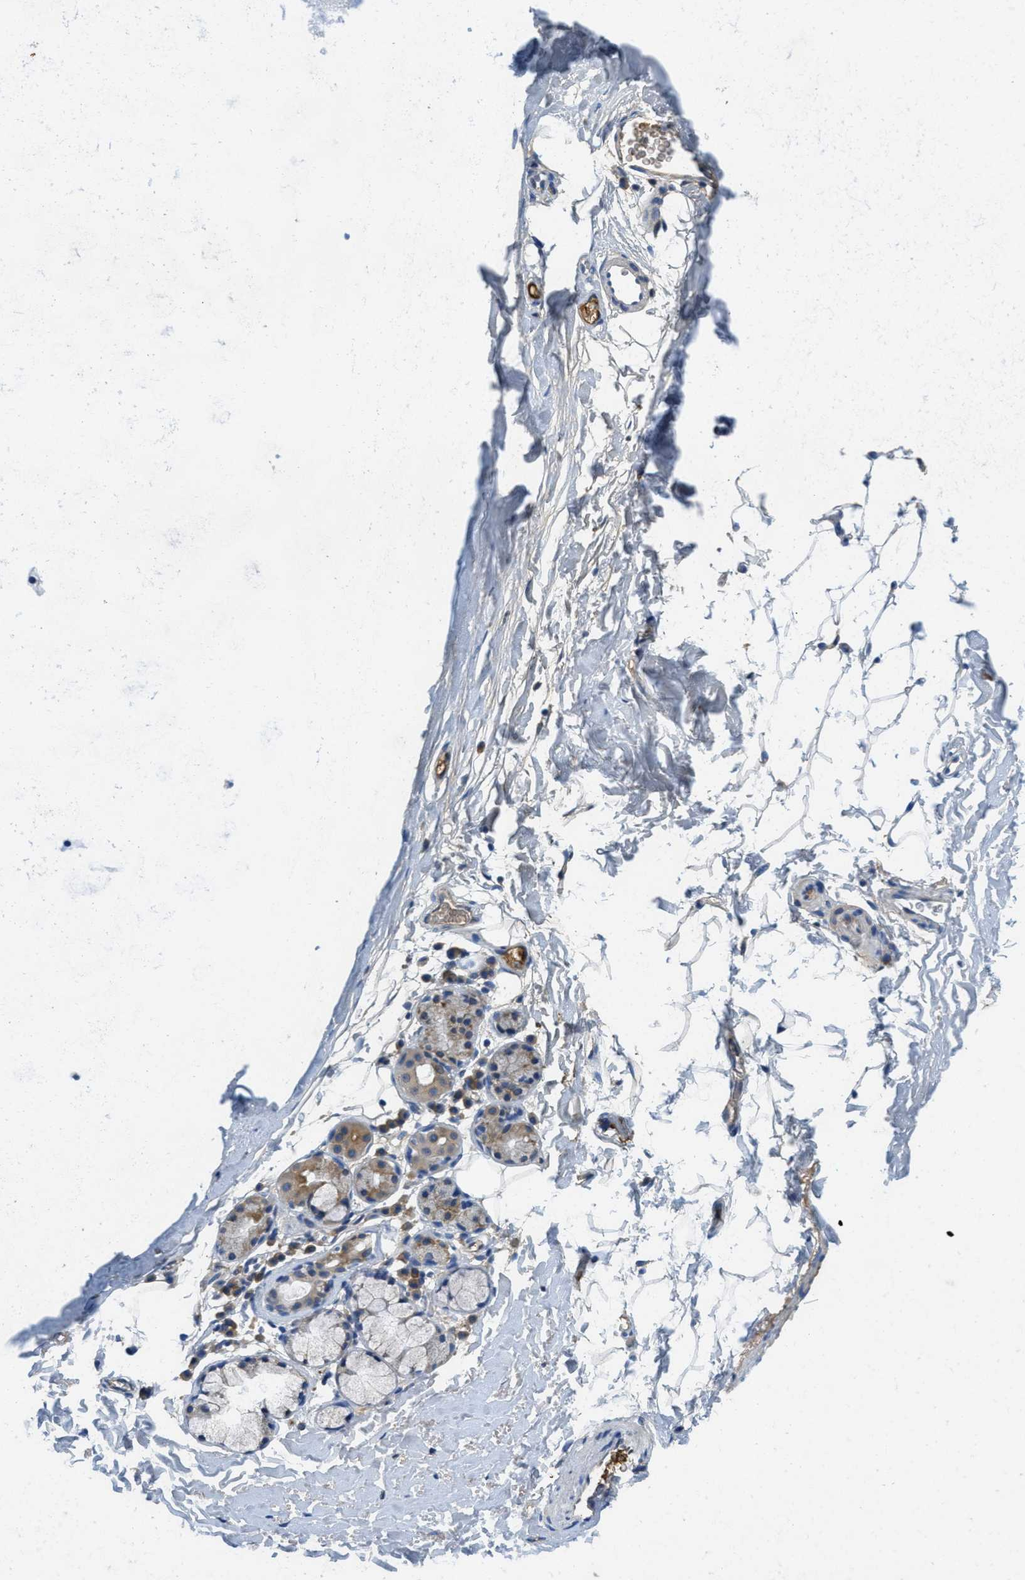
{"staining": {"intensity": "negative", "quantity": "none", "location": "none"}, "tissue": "adipose tissue", "cell_type": "Adipocytes", "image_type": "normal", "snomed": [{"axis": "morphology", "description": "Normal tissue, NOS"}, {"axis": "topography", "description": "Cartilage tissue"}, {"axis": "topography", "description": "Bronchus"}], "caption": "DAB immunohistochemical staining of benign human adipose tissue exhibits no significant positivity in adipocytes.", "gene": "MPDU1", "patient": {"sex": "female", "age": 53}}